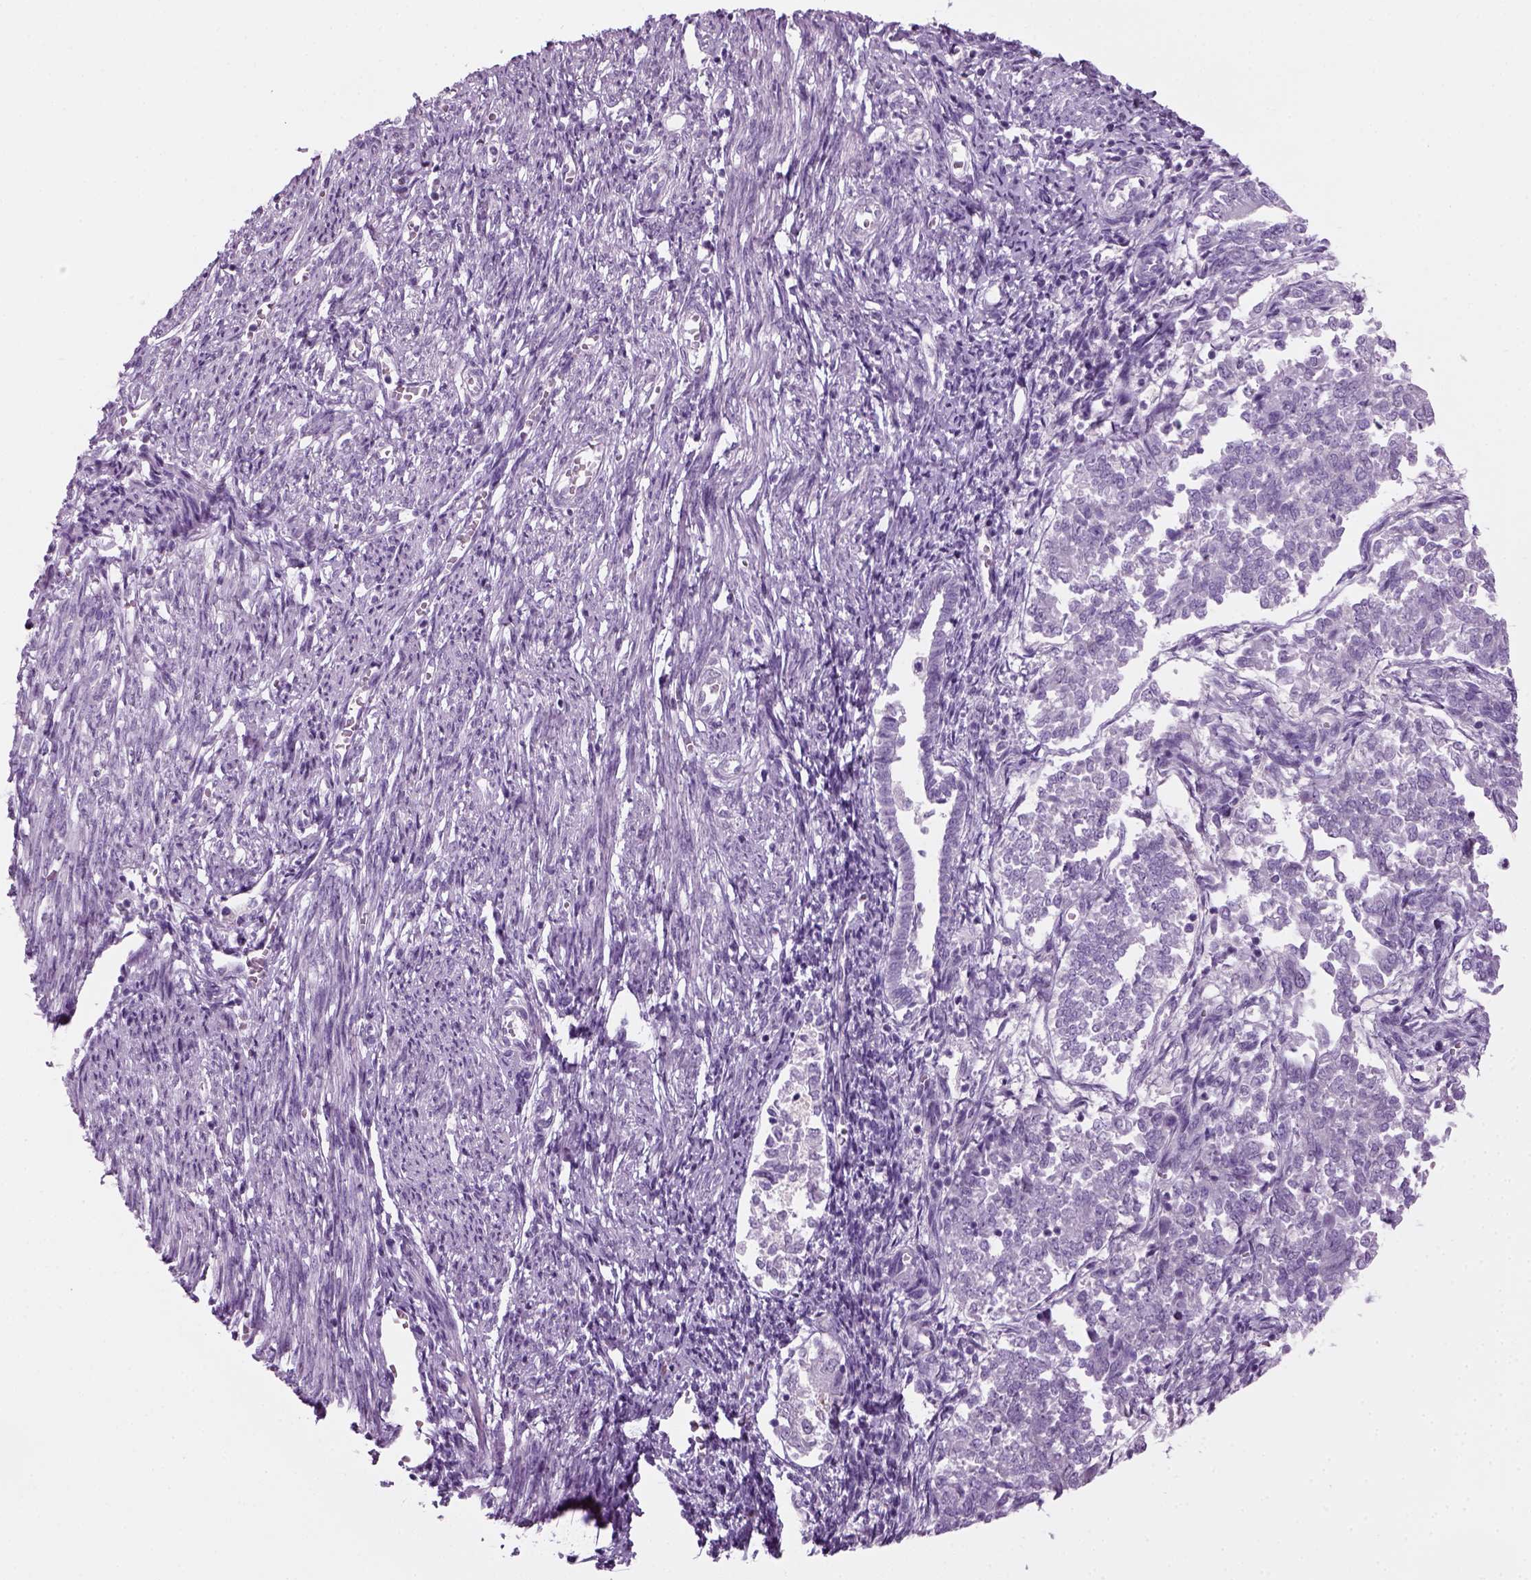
{"staining": {"intensity": "negative", "quantity": "none", "location": "none"}, "tissue": "endometrial cancer", "cell_type": "Tumor cells", "image_type": "cancer", "snomed": [{"axis": "morphology", "description": "Adenocarcinoma, NOS"}, {"axis": "topography", "description": "Endometrium"}], "caption": "Immunohistochemistry micrograph of neoplastic tissue: adenocarcinoma (endometrial) stained with DAB (3,3'-diaminobenzidine) reveals no significant protein expression in tumor cells. (DAB (3,3'-diaminobenzidine) immunohistochemistry, high magnification).", "gene": "KRT75", "patient": {"sex": "female", "age": 65}}